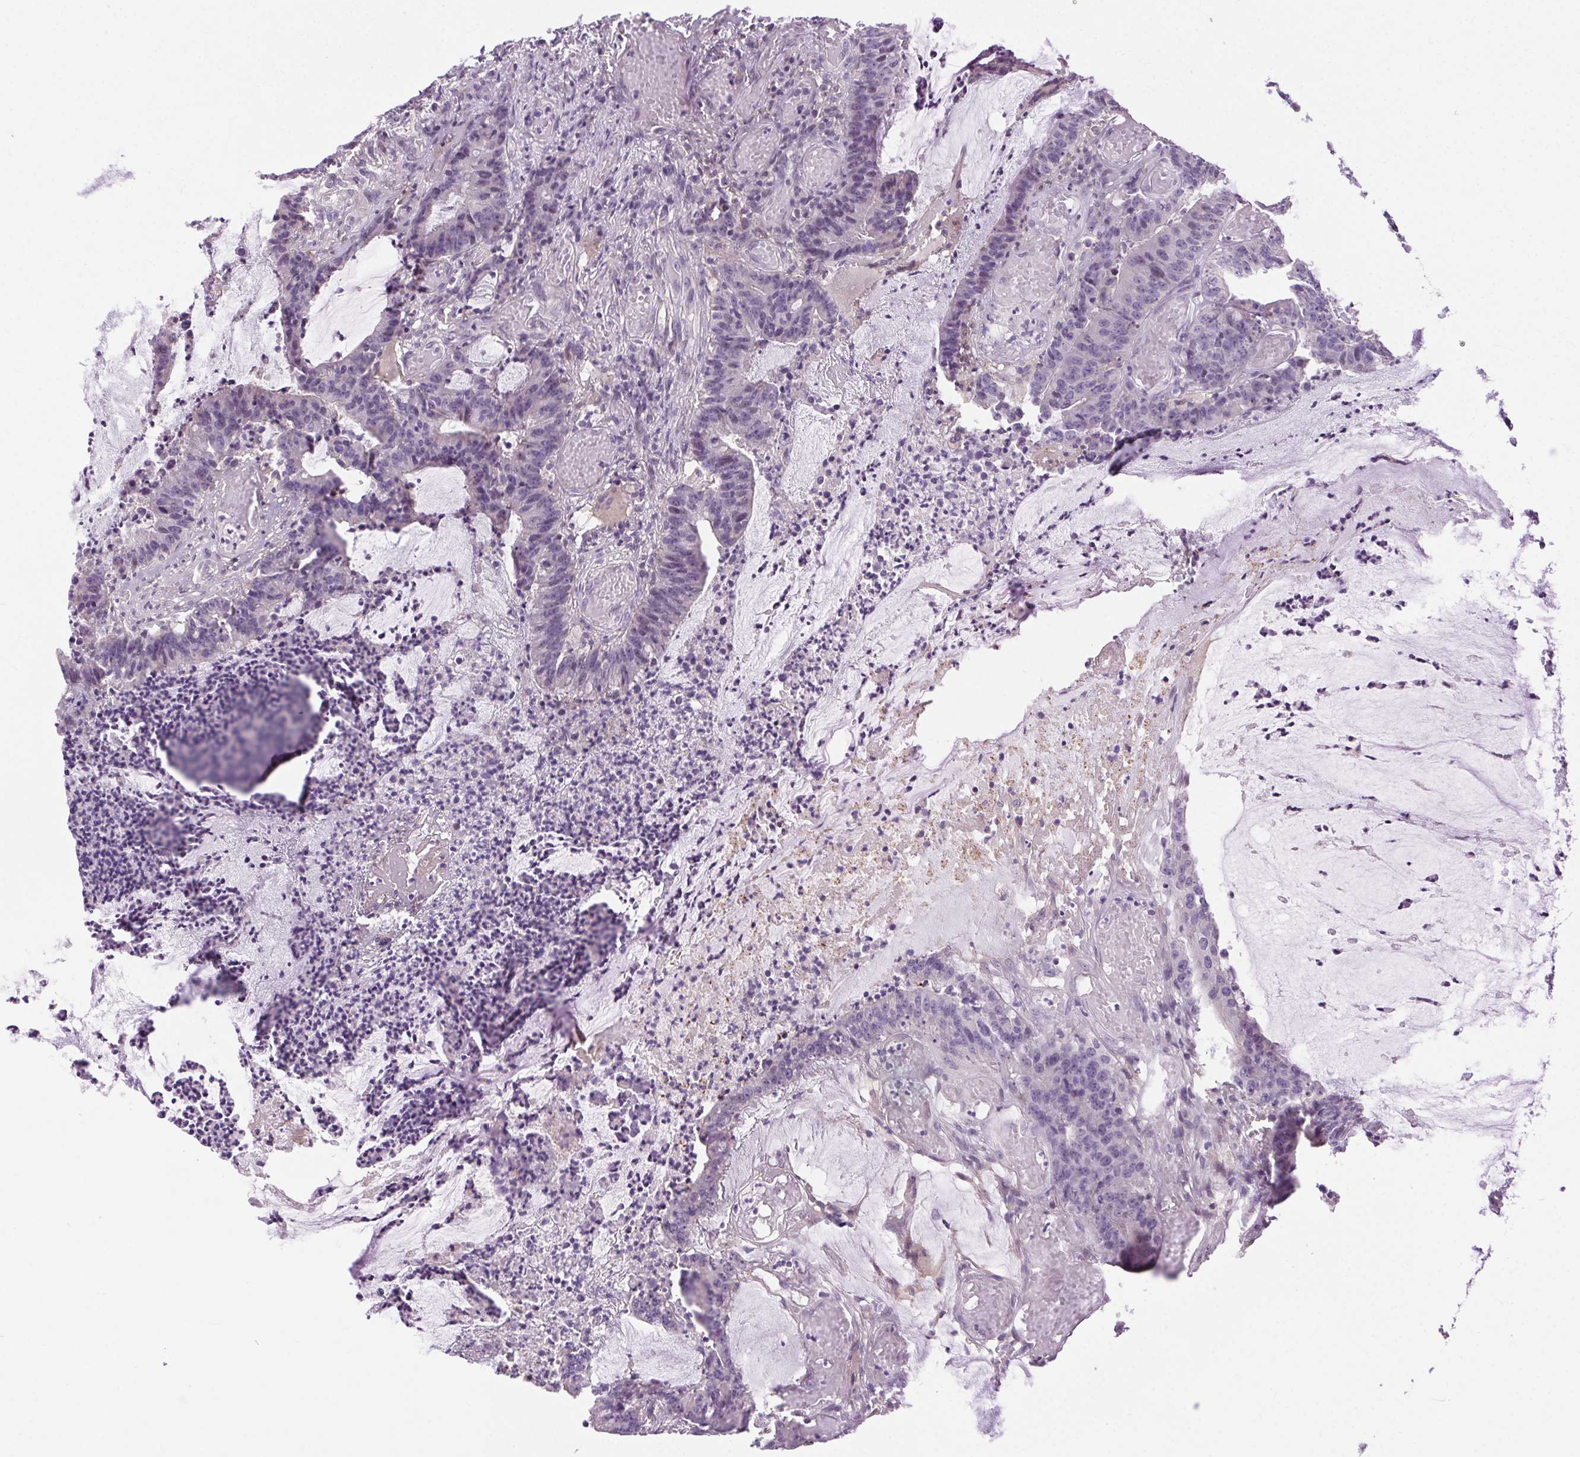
{"staining": {"intensity": "negative", "quantity": "none", "location": "none"}, "tissue": "colorectal cancer", "cell_type": "Tumor cells", "image_type": "cancer", "snomed": [{"axis": "morphology", "description": "Adenocarcinoma, NOS"}, {"axis": "topography", "description": "Colon"}], "caption": "Tumor cells show no significant staining in colorectal cancer. Brightfield microscopy of immunohistochemistry stained with DAB (3,3'-diaminobenzidine) (brown) and hematoxylin (blue), captured at high magnification.", "gene": "SYT11", "patient": {"sex": "female", "age": 78}}